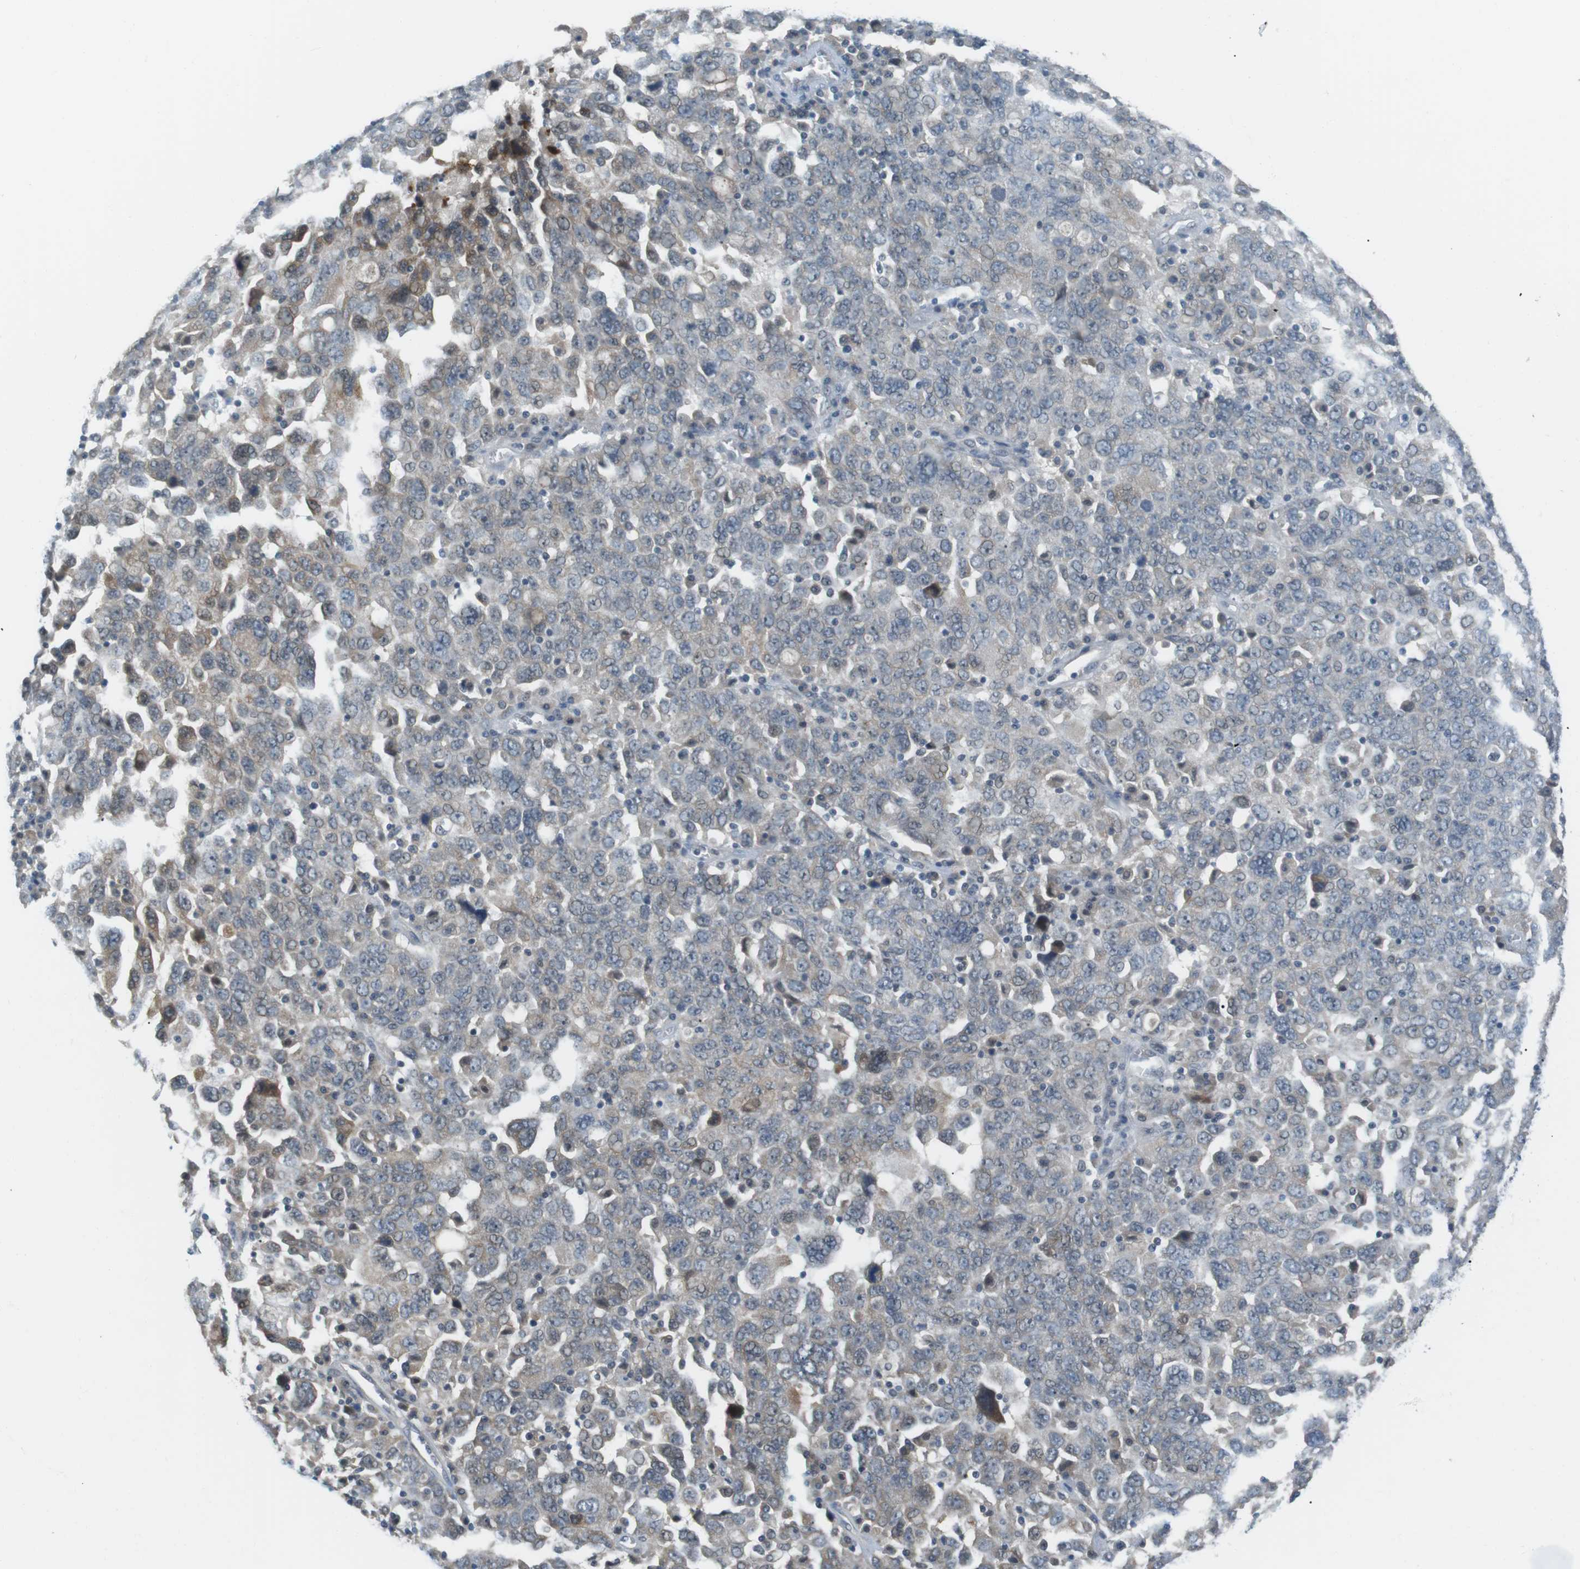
{"staining": {"intensity": "weak", "quantity": "<25%", "location": "cytoplasmic/membranous"}, "tissue": "ovarian cancer", "cell_type": "Tumor cells", "image_type": "cancer", "snomed": [{"axis": "morphology", "description": "Carcinoma, endometroid"}, {"axis": "topography", "description": "Ovary"}], "caption": "The micrograph shows no staining of tumor cells in endometroid carcinoma (ovarian).", "gene": "RTN3", "patient": {"sex": "female", "age": 62}}